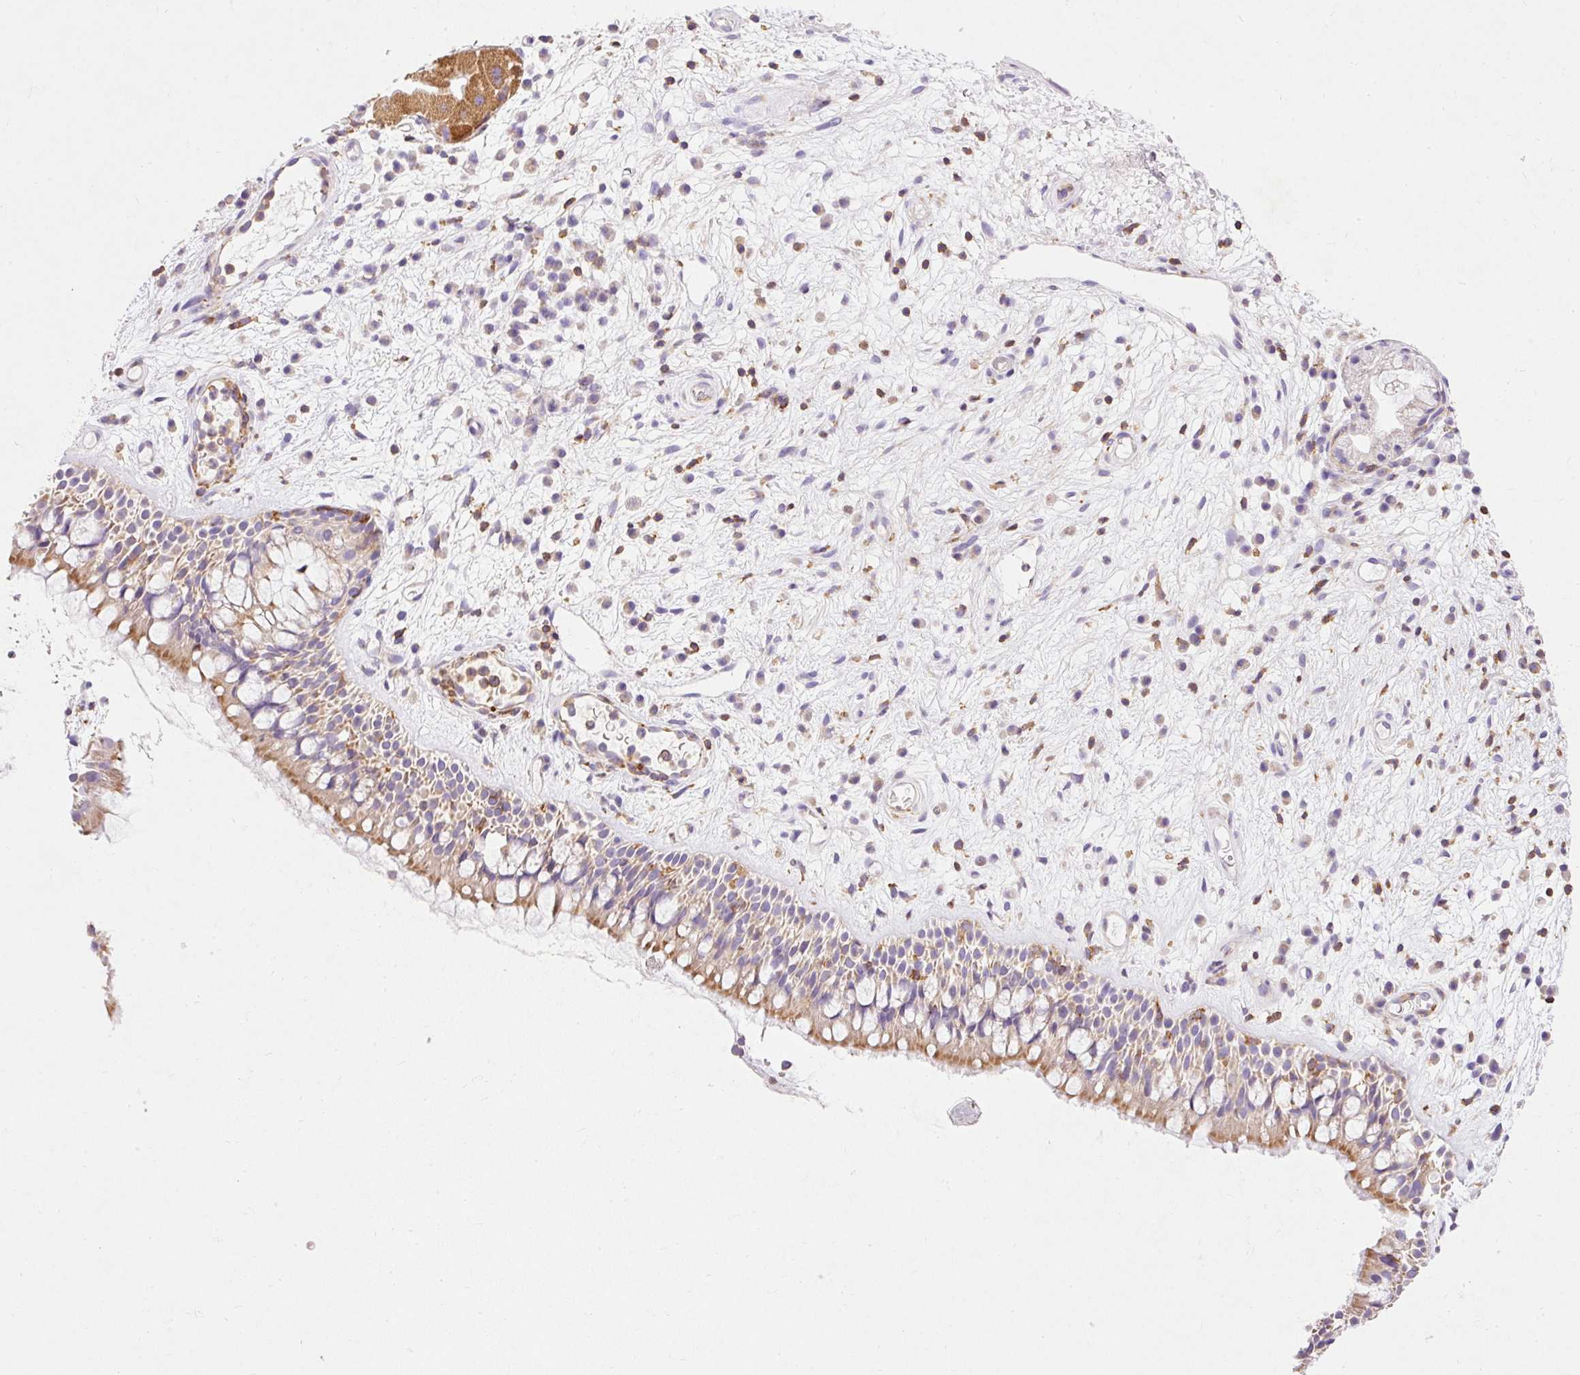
{"staining": {"intensity": "moderate", "quantity": ">75%", "location": "cytoplasmic/membranous"}, "tissue": "nasopharynx", "cell_type": "Respiratory epithelial cells", "image_type": "normal", "snomed": [{"axis": "morphology", "description": "Normal tissue, NOS"}, {"axis": "morphology", "description": "Inflammation, NOS"}, {"axis": "topography", "description": "Nasopharynx"}], "caption": "Protein staining shows moderate cytoplasmic/membranous positivity in about >75% of respiratory epithelial cells in unremarkable nasopharynx. (Brightfield microscopy of DAB IHC at high magnification).", "gene": "IMMT", "patient": {"sex": "male", "age": 54}}